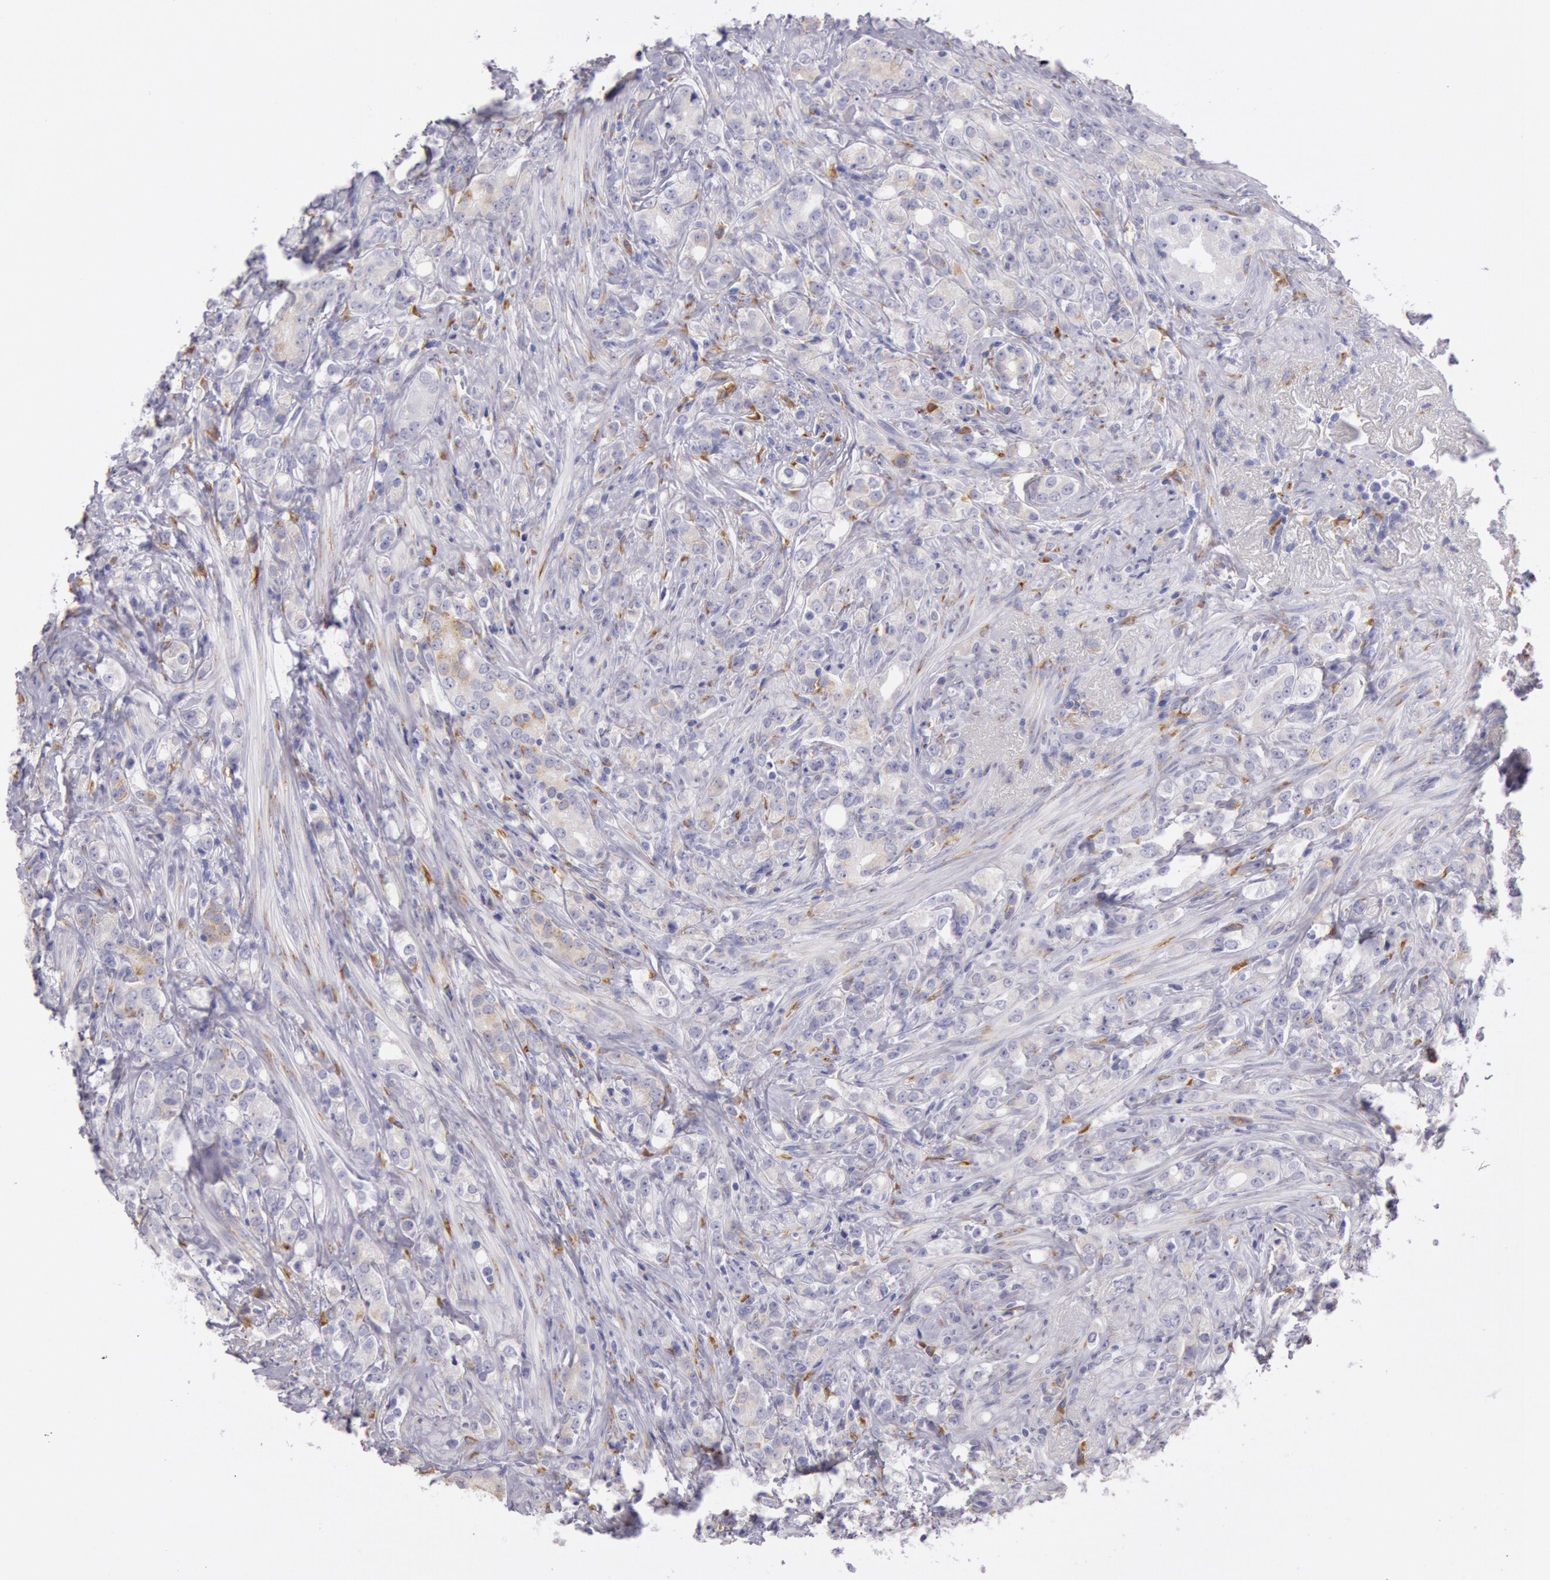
{"staining": {"intensity": "weak", "quantity": "25%-75%", "location": "cytoplasmic/membranous"}, "tissue": "prostate cancer", "cell_type": "Tumor cells", "image_type": "cancer", "snomed": [{"axis": "morphology", "description": "Adenocarcinoma, Medium grade"}, {"axis": "topography", "description": "Prostate"}], "caption": "Prostate medium-grade adenocarcinoma tissue displays weak cytoplasmic/membranous positivity in about 25%-75% of tumor cells, visualized by immunohistochemistry.", "gene": "CIDEB", "patient": {"sex": "male", "age": 59}}